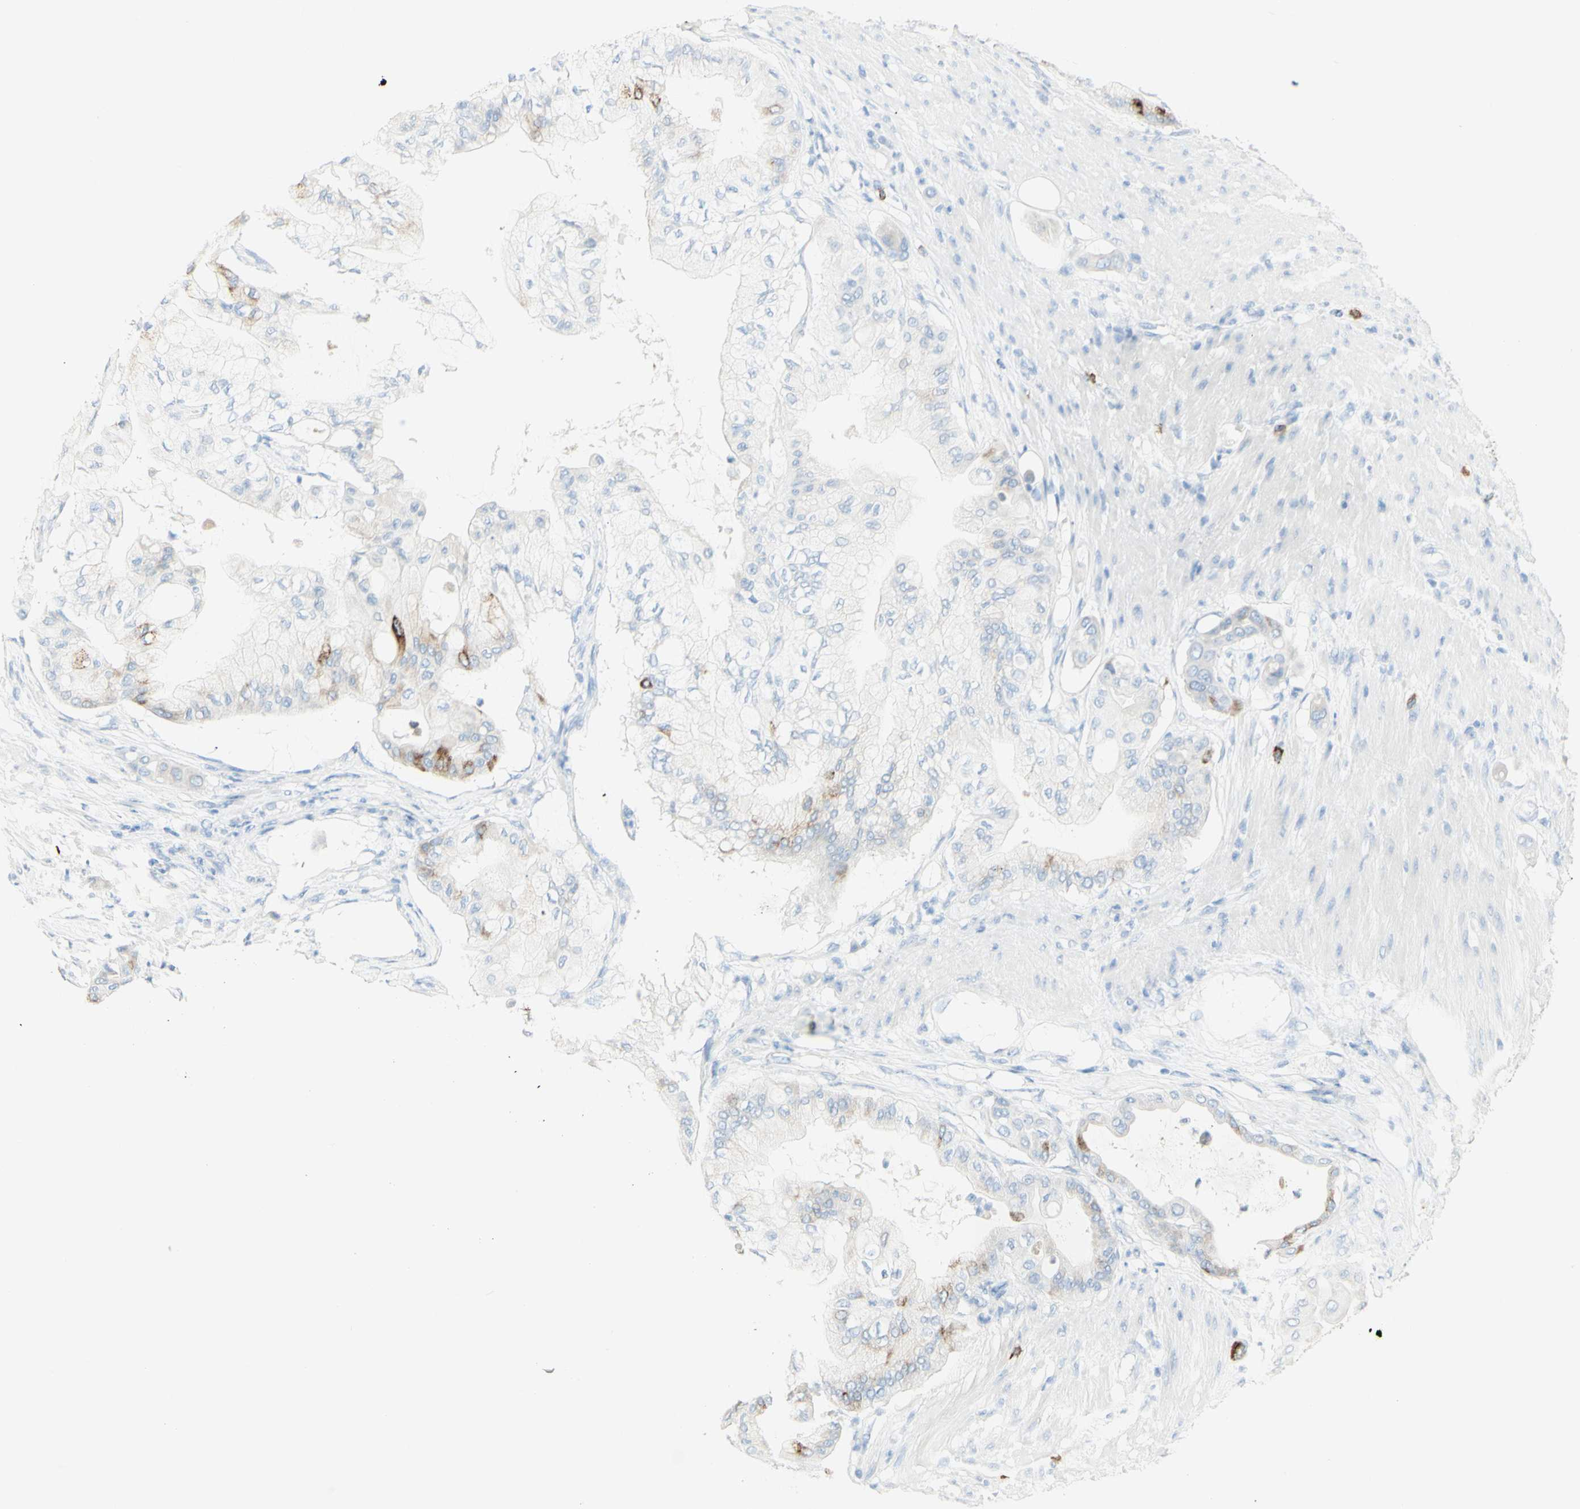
{"staining": {"intensity": "moderate", "quantity": "<25%", "location": "cytoplasmic/membranous"}, "tissue": "pancreatic cancer", "cell_type": "Tumor cells", "image_type": "cancer", "snomed": [{"axis": "morphology", "description": "Adenocarcinoma, NOS"}, {"axis": "morphology", "description": "Adenocarcinoma, metastatic, NOS"}, {"axis": "topography", "description": "Lymph node"}, {"axis": "topography", "description": "Pancreas"}, {"axis": "topography", "description": "Duodenum"}], "caption": "Immunohistochemical staining of metastatic adenocarcinoma (pancreatic) reveals moderate cytoplasmic/membranous protein staining in approximately <25% of tumor cells.", "gene": "LETM1", "patient": {"sex": "female", "age": 64}}